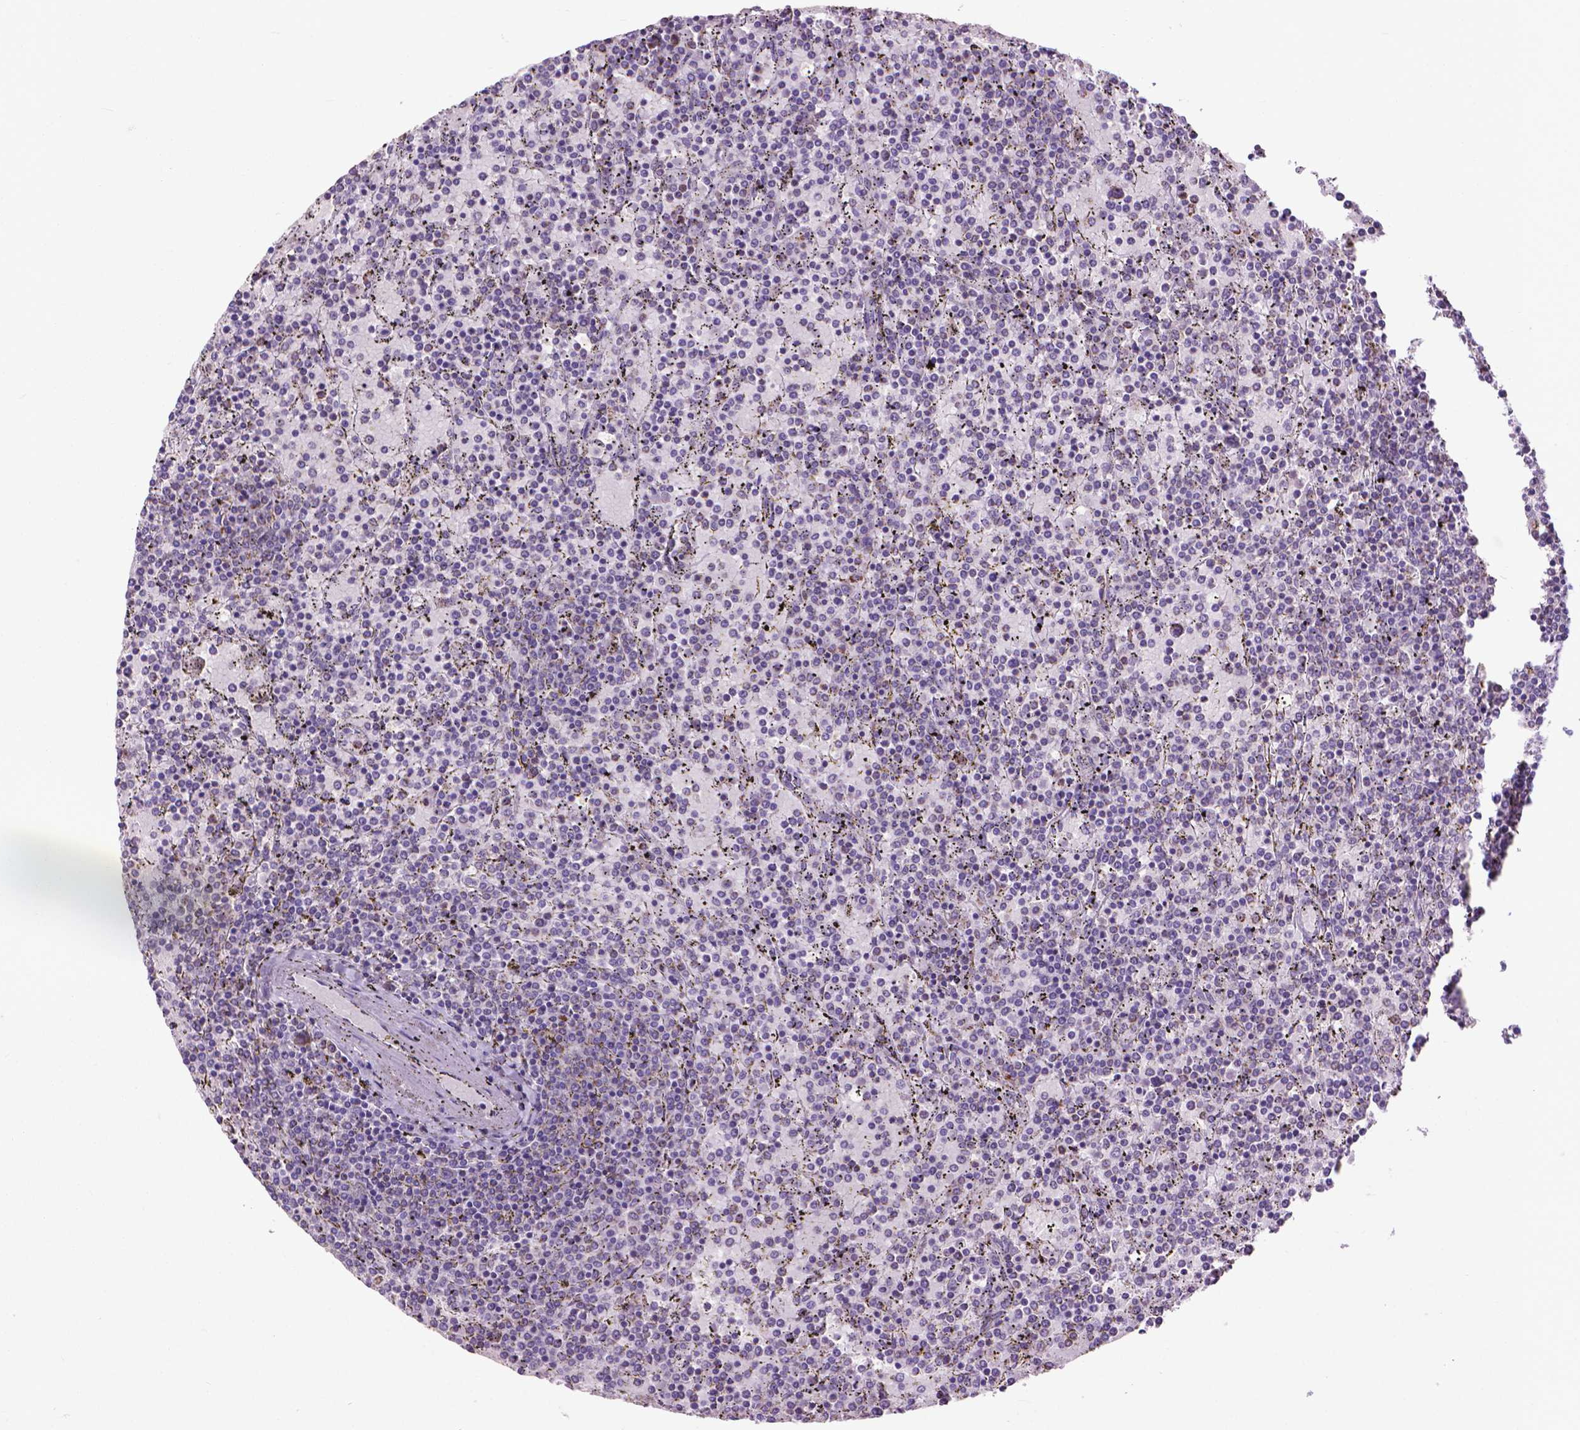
{"staining": {"intensity": "negative", "quantity": "none", "location": "none"}, "tissue": "lymphoma", "cell_type": "Tumor cells", "image_type": "cancer", "snomed": [{"axis": "morphology", "description": "Malignant lymphoma, non-Hodgkin's type, Low grade"}, {"axis": "topography", "description": "Spleen"}], "caption": "High power microscopy histopathology image of an IHC photomicrograph of malignant lymphoma, non-Hodgkin's type (low-grade), revealing no significant positivity in tumor cells.", "gene": "VDAC1", "patient": {"sex": "female", "age": 77}}